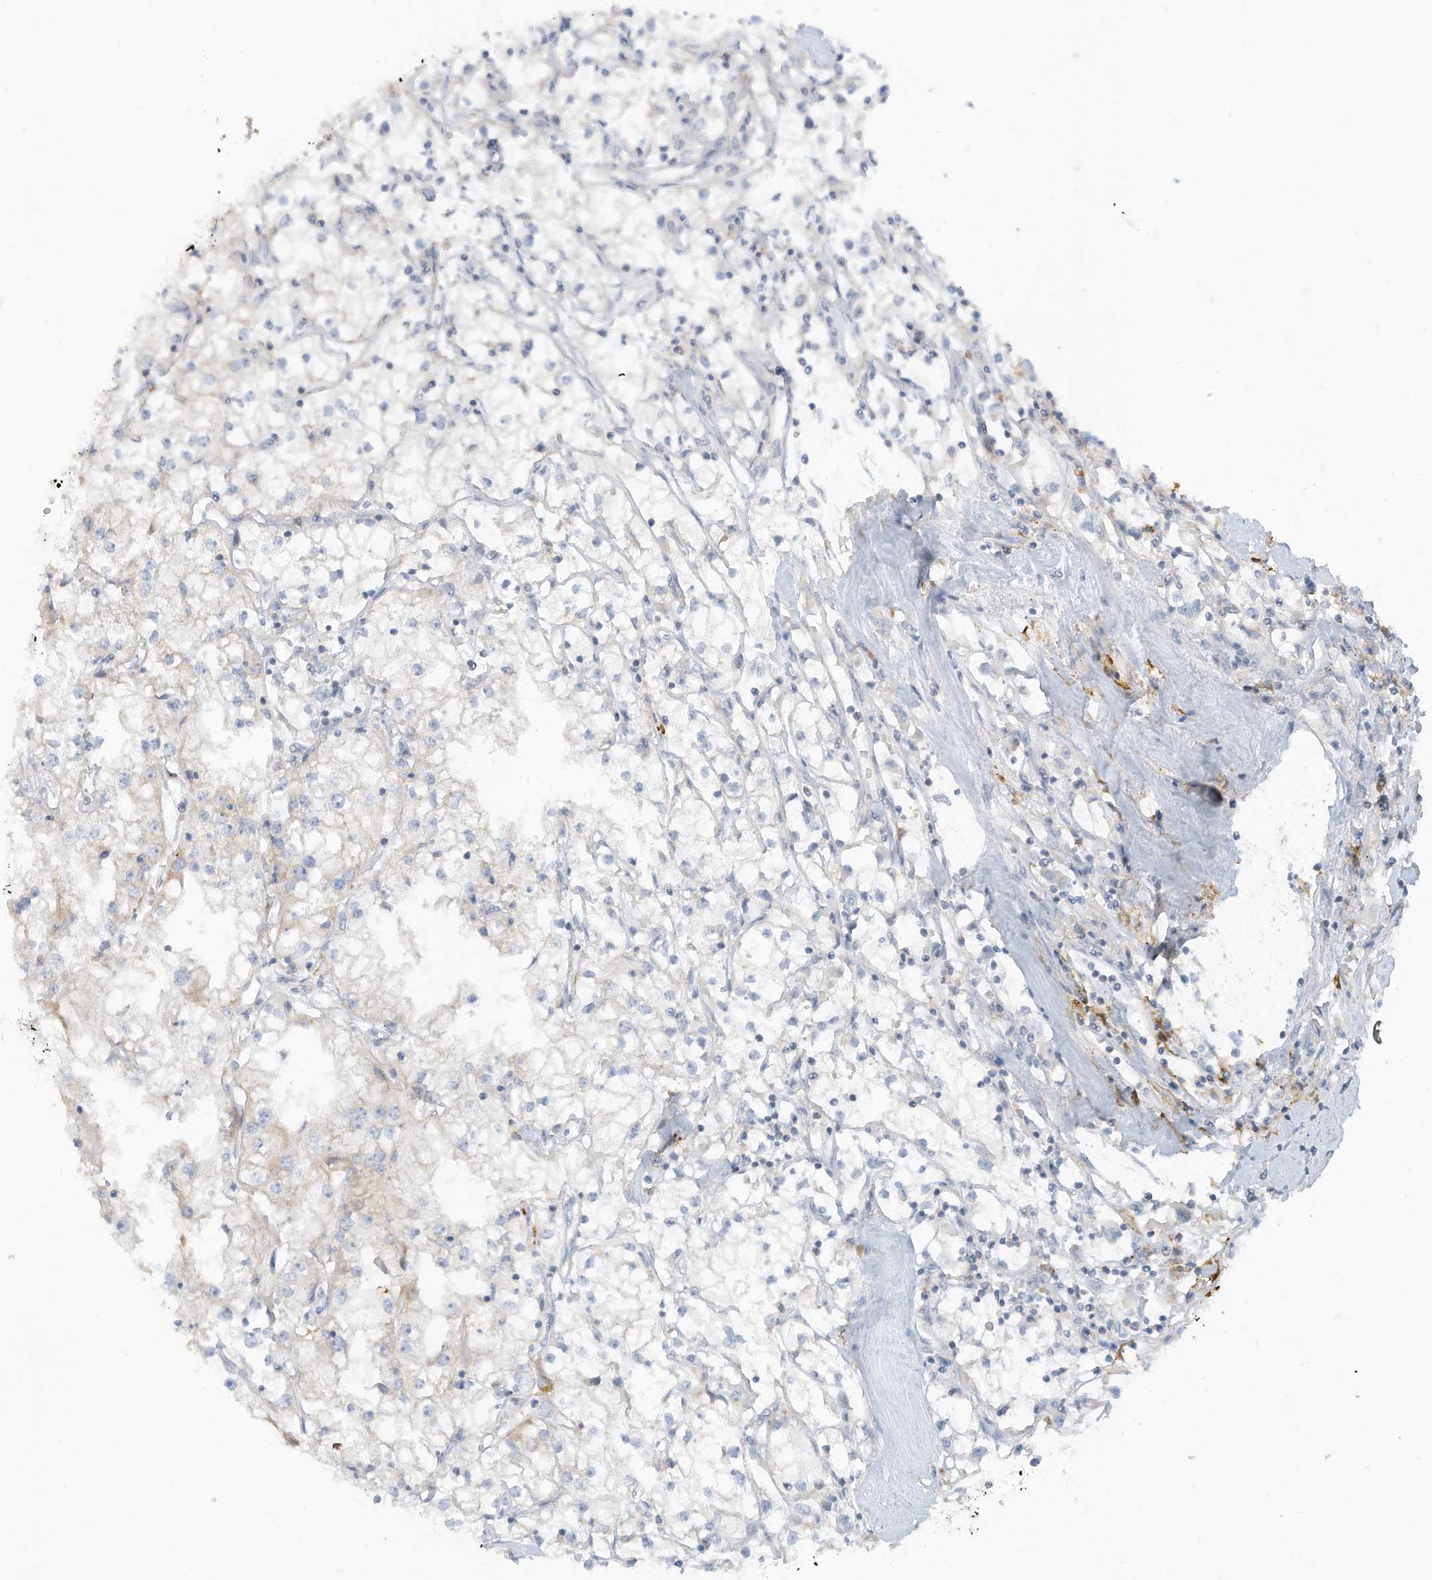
{"staining": {"intensity": "negative", "quantity": "none", "location": "none"}, "tissue": "renal cancer", "cell_type": "Tumor cells", "image_type": "cancer", "snomed": [{"axis": "morphology", "description": "Adenocarcinoma, NOS"}, {"axis": "topography", "description": "Kidney"}], "caption": "The immunohistochemistry image has no significant positivity in tumor cells of renal cancer tissue.", "gene": "GTPBP2", "patient": {"sex": "male", "age": 56}}